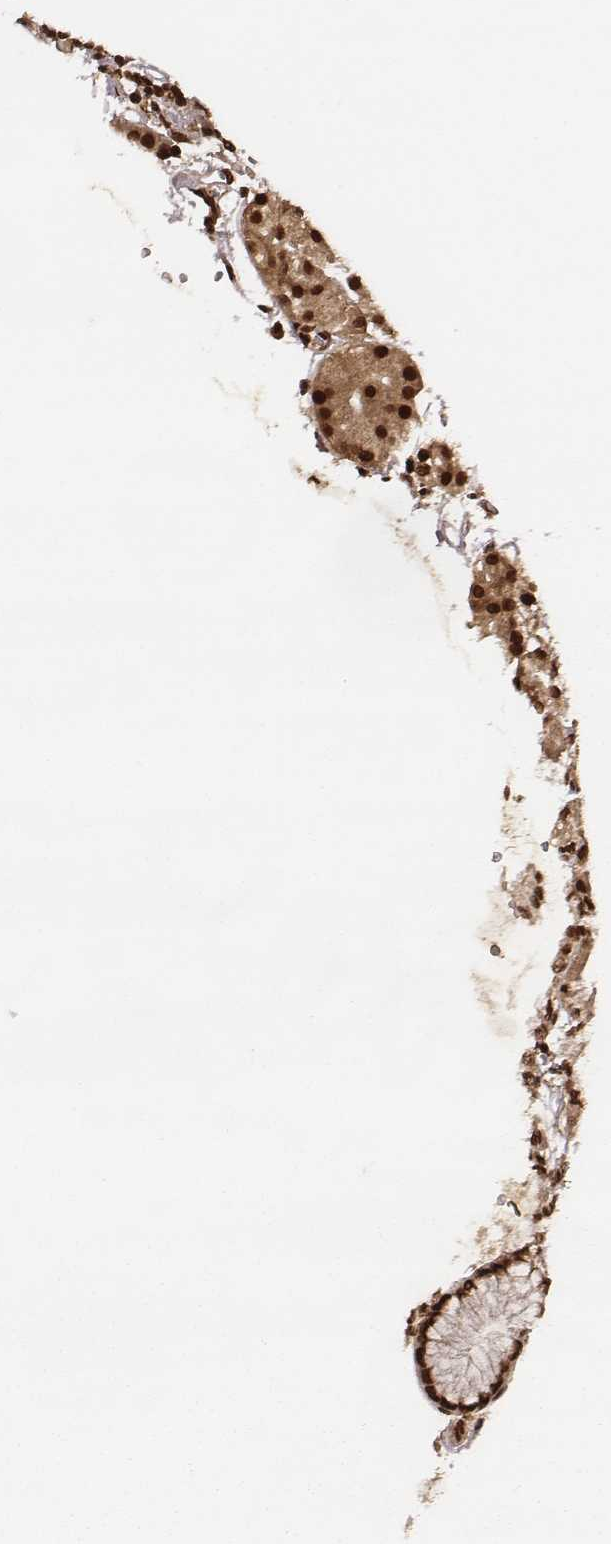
{"staining": {"intensity": "strong", "quantity": ">75%", "location": "cytoplasmic/membranous,nuclear"}, "tissue": "stomach", "cell_type": "Glandular cells", "image_type": "normal", "snomed": [{"axis": "morphology", "description": "Normal tissue, NOS"}, {"axis": "topography", "description": "Skeletal muscle"}, {"axis": "topography", "description": "Stomach"}], "caption": "Human stomach stained with a brown dye shows strong cytoplasmic/membranous,nuclear positive expression in about >75% of glandular cells.", "gene": "NFX1", "patient": {"sex": "female", "age": 57}}